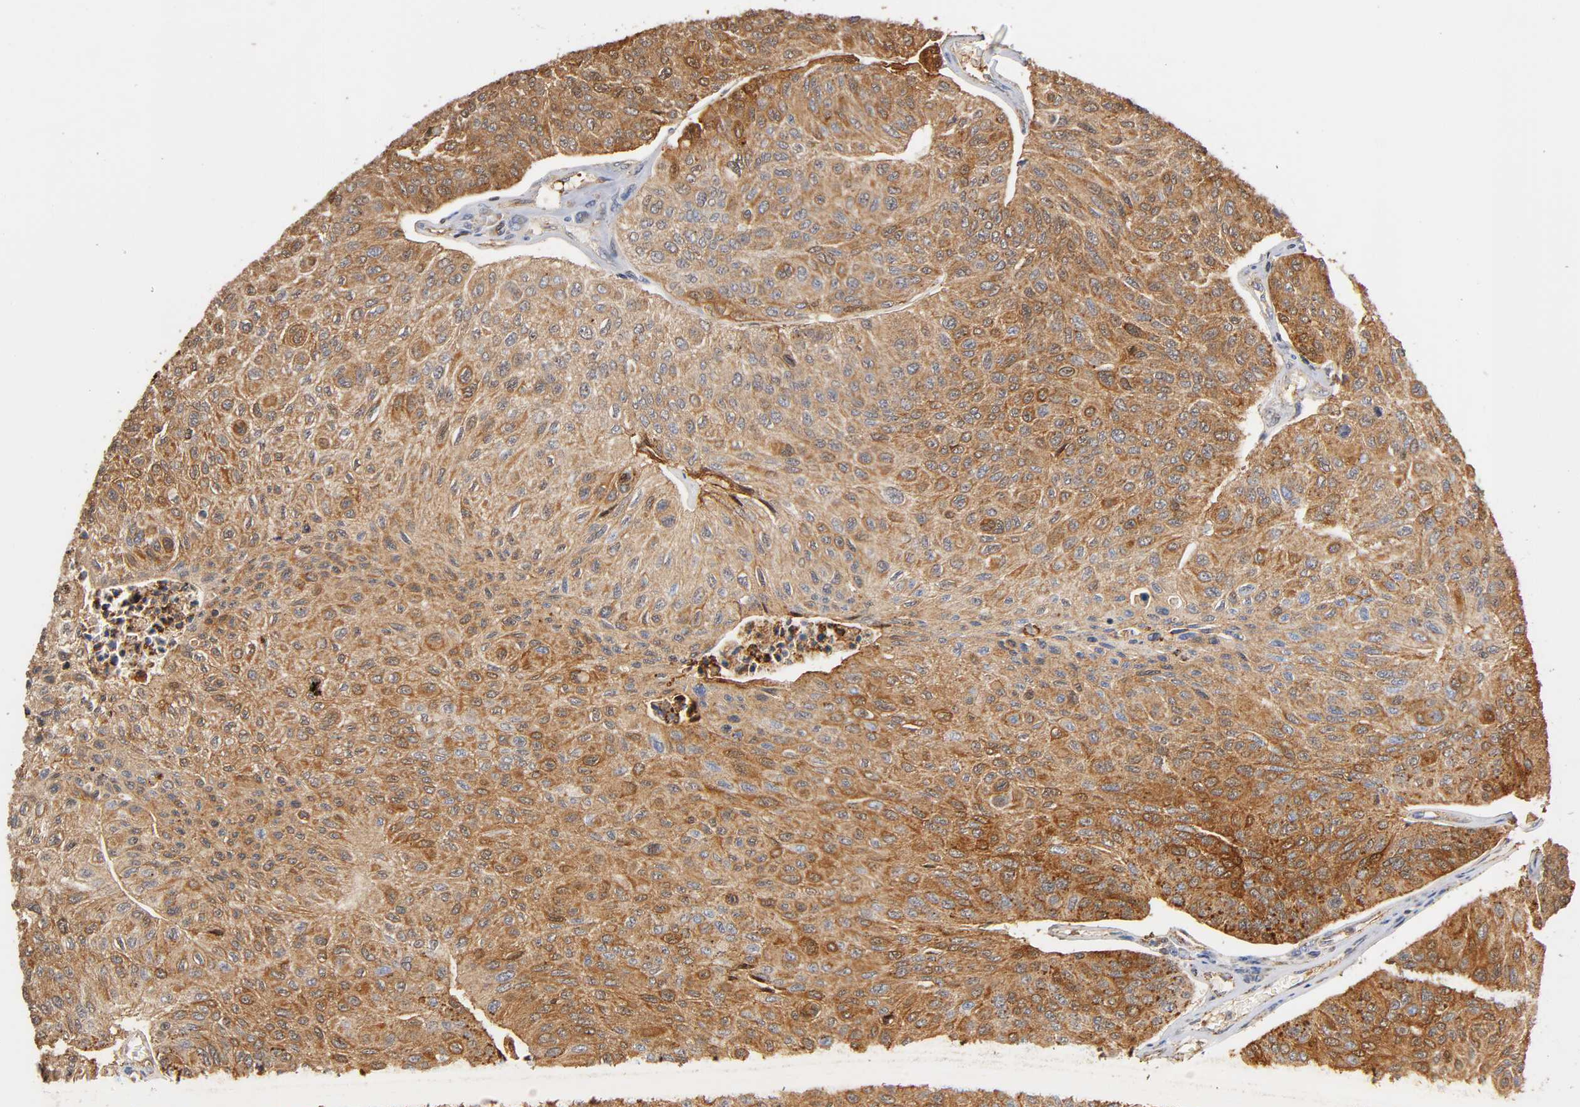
{"staining": {"intensity": "moderate", "quantity": ">75%", "location": "cytoplasmic/membranous"}, "tissue": "urothelial cancer", "cell_type": "Tumor cells", "image_type": "cancer", "snomed": [{"axis": "morphology", "description": "Urothelial carcinoma, High grade"}, {"axis": "topography", "description": "Urinary bladder"}], "caption": "Tumor cells exhibit moderate cytoplasmic/membranous staining in approximately >75% of cells in high-grade urothelial carcinoma. The protein is shown in brown color, while the nuclei are stained blue.", "gene": "ANXA11", "patient": {"sex": "male", "age": 66}}